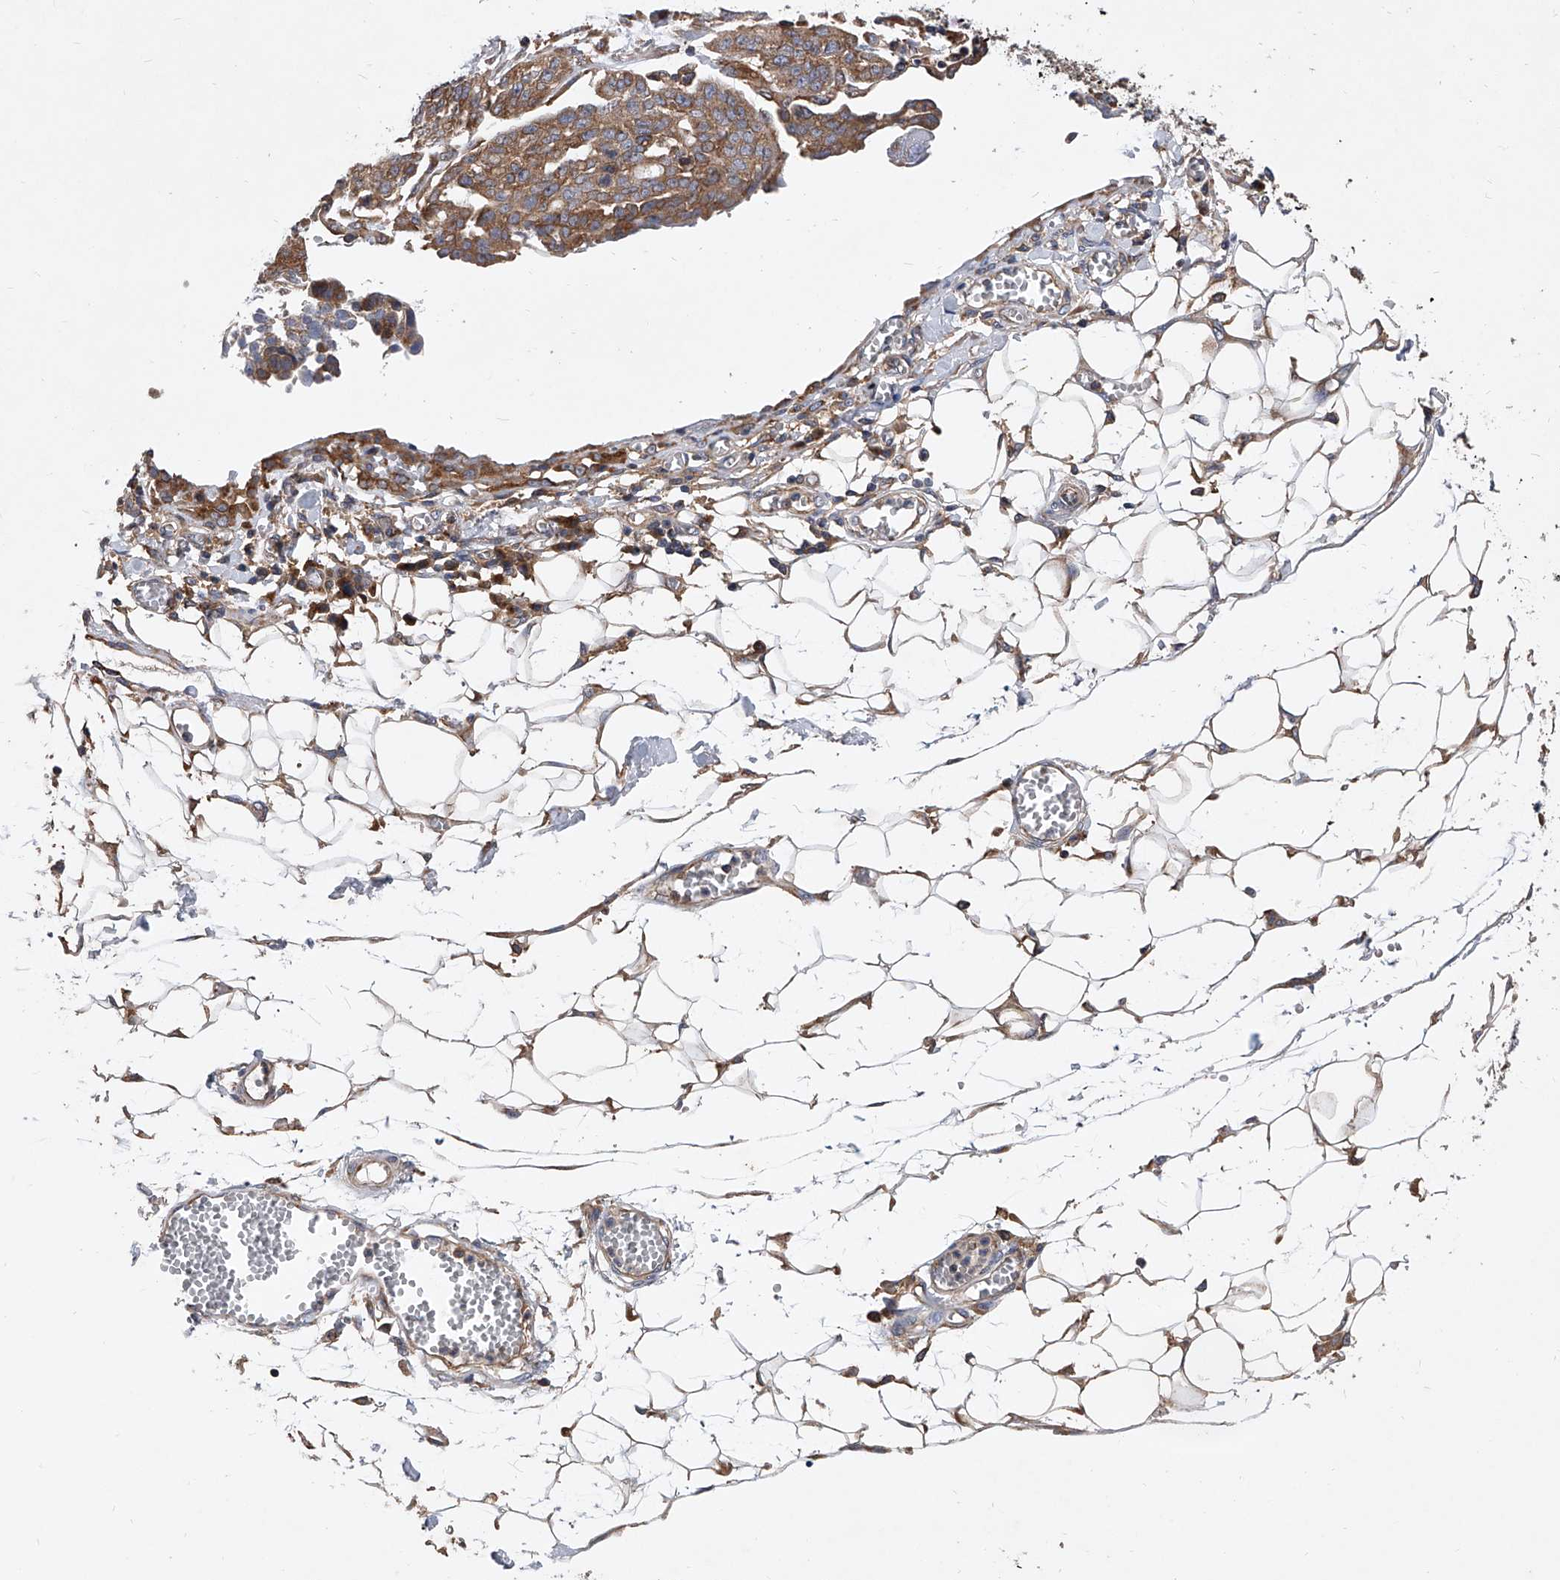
{"staining": {"intensity": "moderate", "quantity": ">75%", "location": "cytoplasmic/membranous"}, "tissue": "ovarian cancer", "cell_type": "Tumor cells", "image_type": "cancer", "snomed": [{"axis": "morphology", "description": "Cystadenocarcinoma, serous, NOS"}, {"axis": "topography", "description": "Soft tissue"}, {"axis": "topography", "description": "Ovary"}], "caption": "Ovarian serous cystadenocarcinoma was stained to show a protein in brown. There is medium levels of moderate cytoplasmic/membranous expression in approximately >75% of tumor cells. (DAB IHC, brown staining for protein, blue staining for nuclei).", "gene": "CFAP410", "patient": {"sex": "female", "age": 57}}